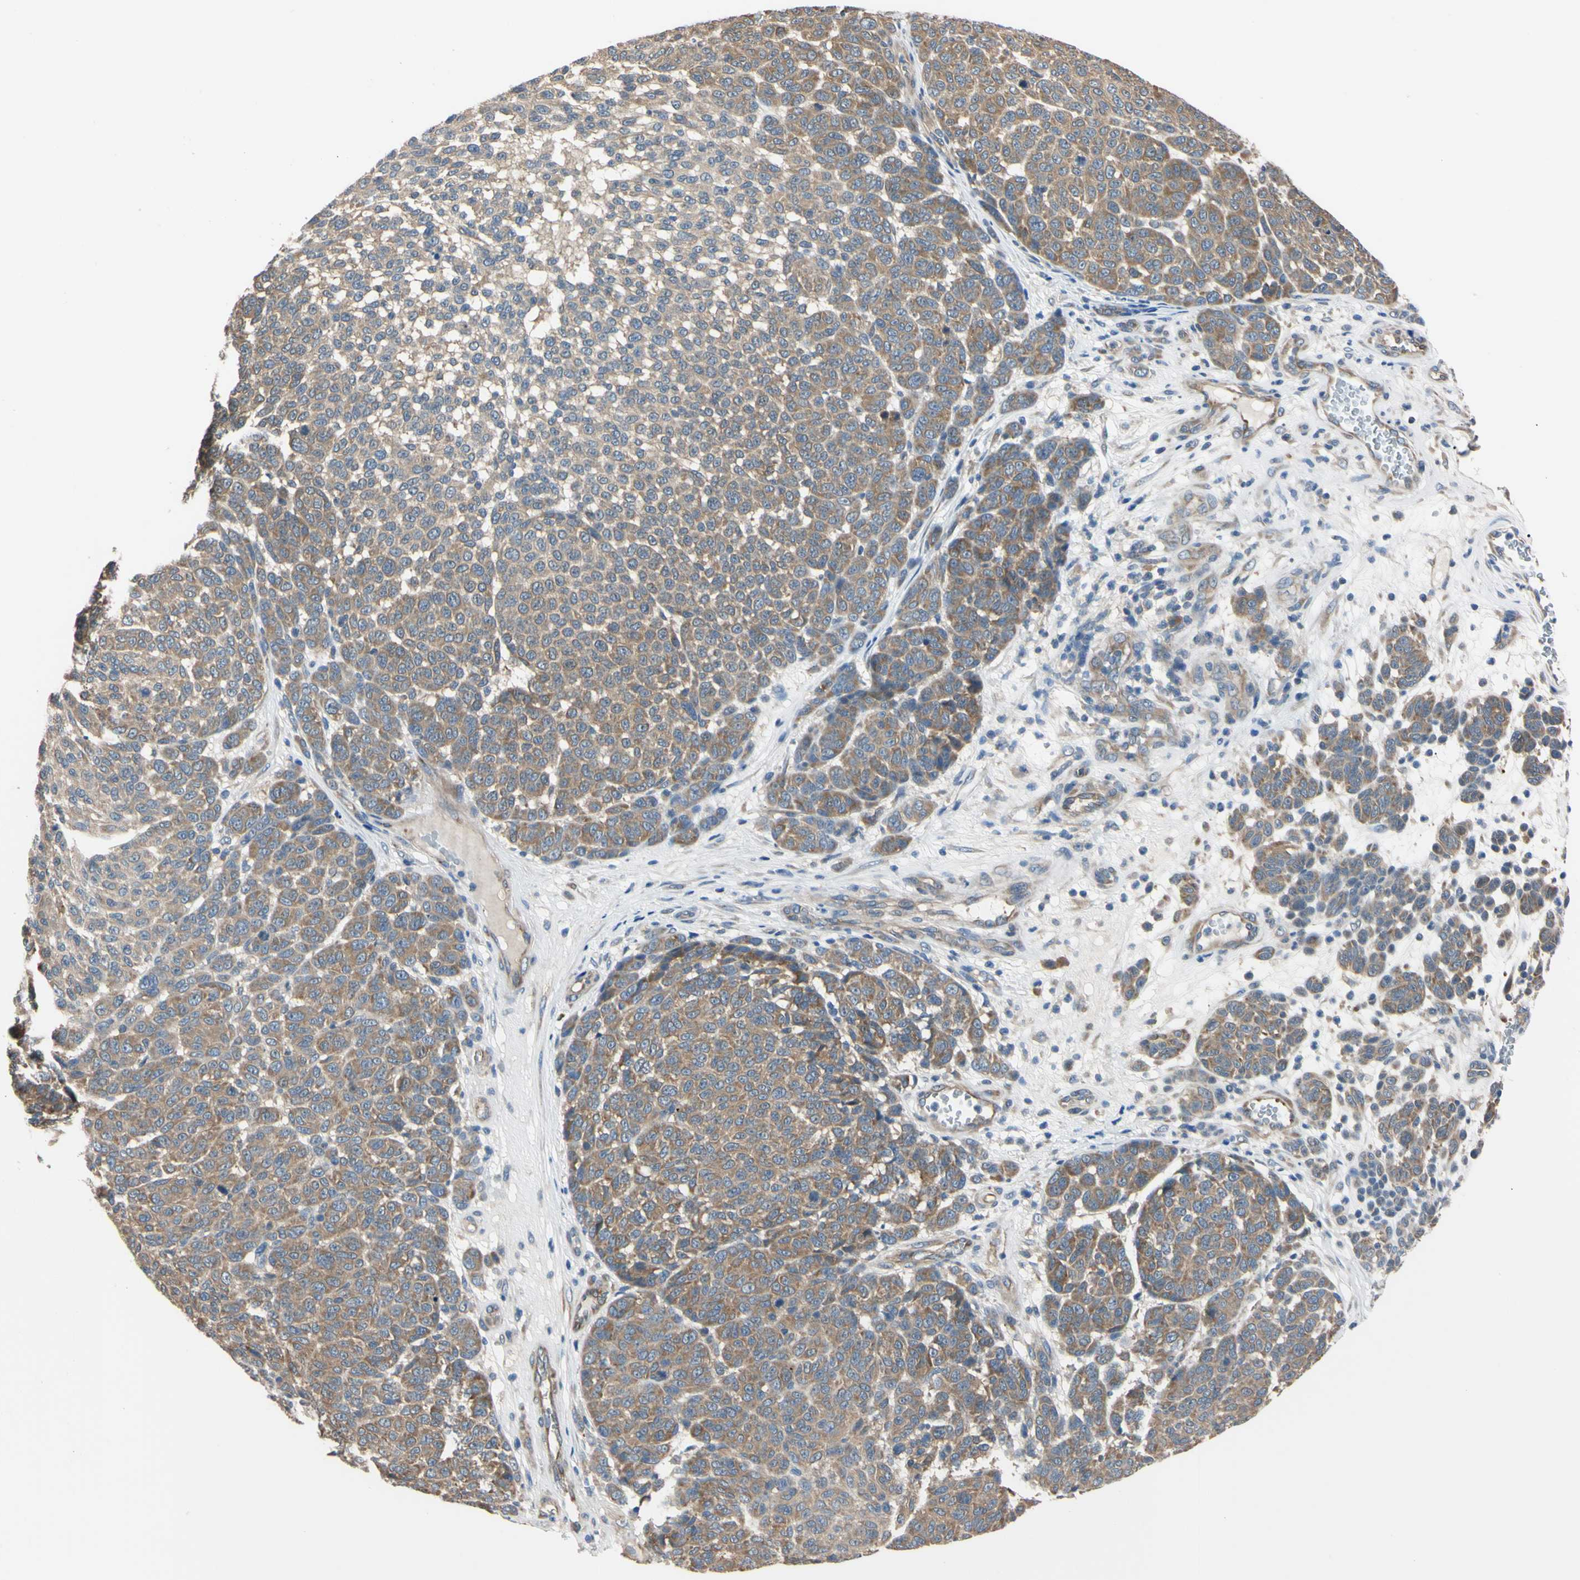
{"staining": {"intensity": "moderate", "quantity": "25%-75%", "location": "cytoplasmic/membranous"}, "tissue": "melanoma", "cell_type": "Tumor cells", "image_type": "cancer", "snomed": [{"axis": "morphology", "description": "Malignant melanoma, NOS"}, {"axis": "topography", "description": "Skin"}], "caption": "Malignant melanoma stained for a protein (brown) reveals moderate cytoplasmic/membranous positive staining in about 25%-75% of tumor cells.", "gene": "RARS1", "patient": {"sex": "male", "age": 59}}